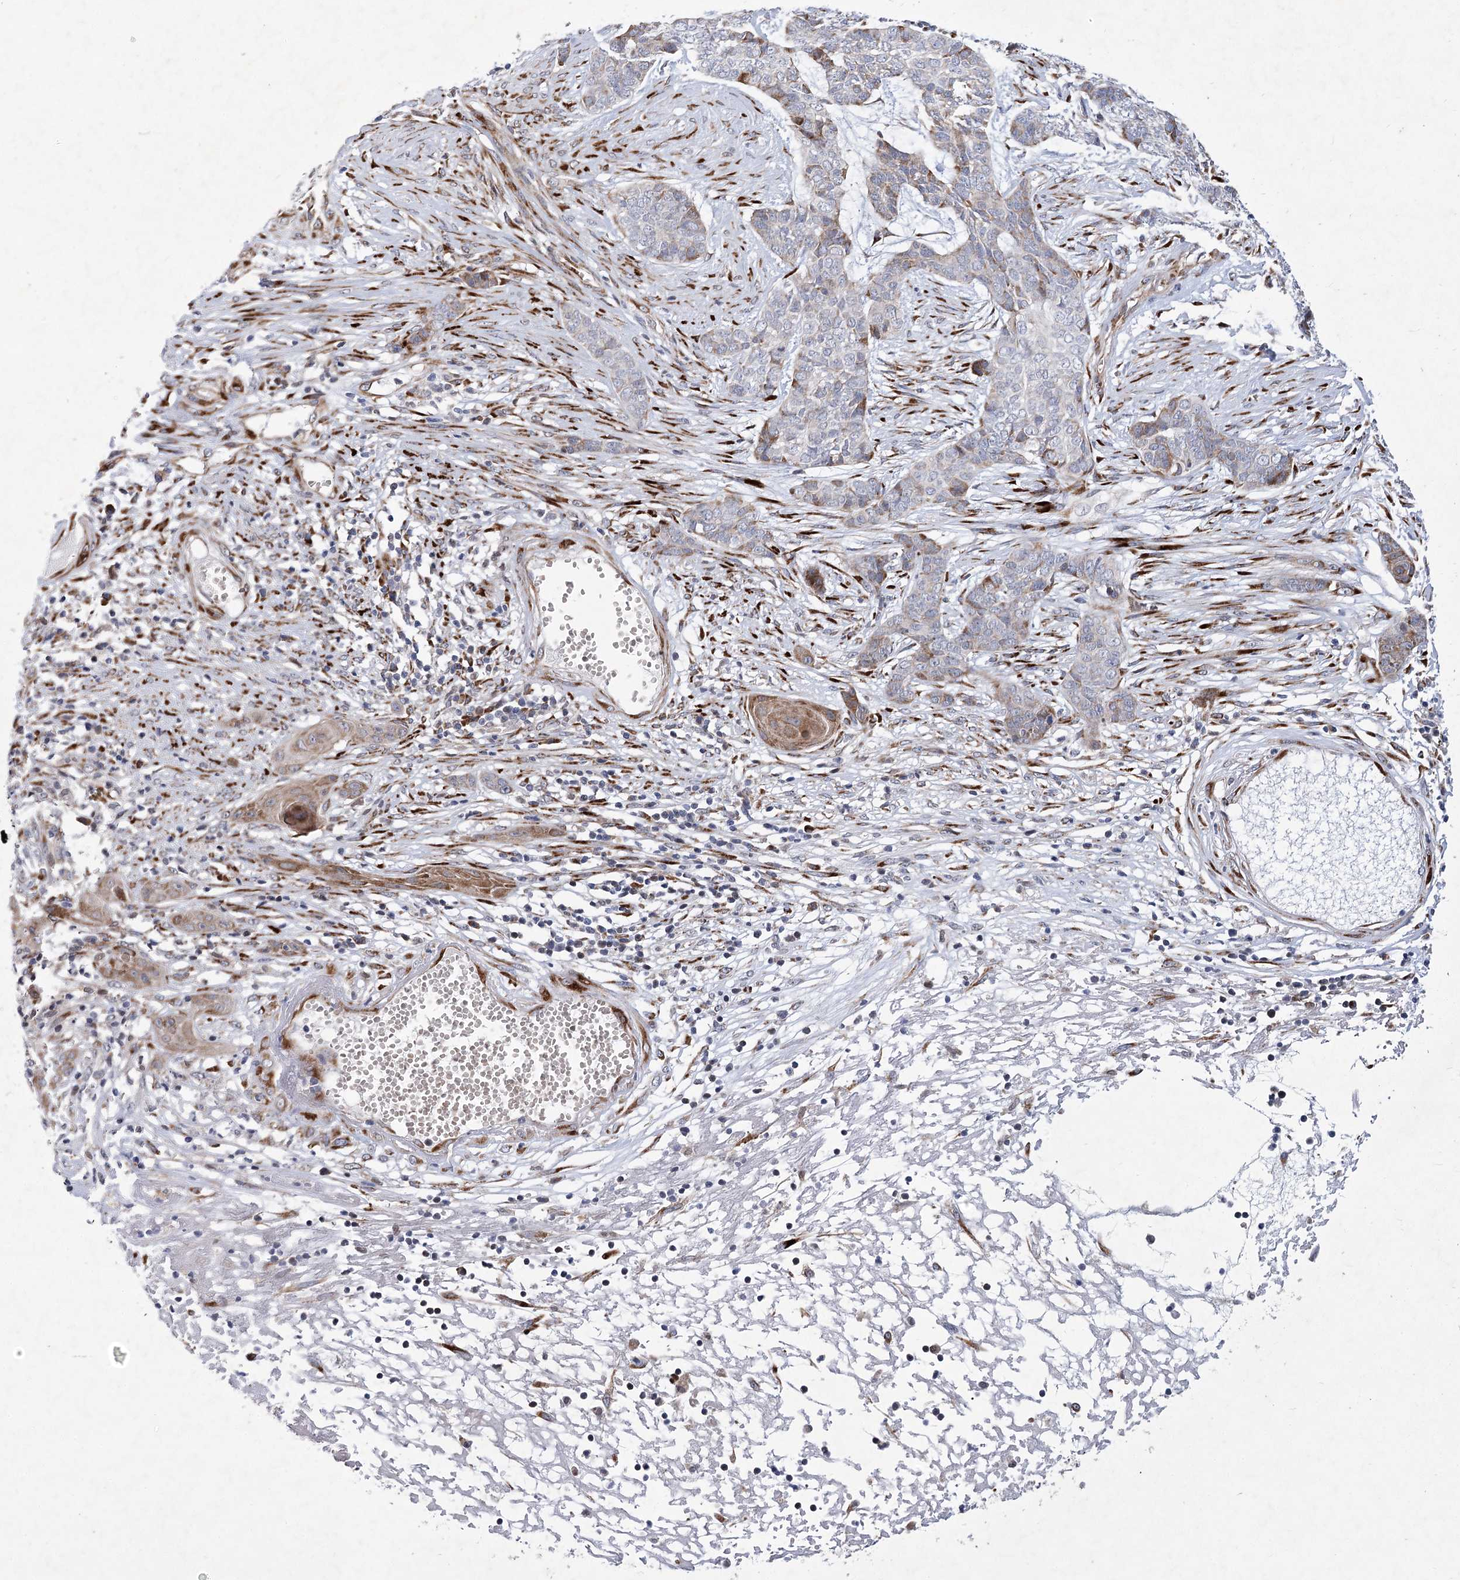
{"staining": {"intensity": "weak", "quantity": "<25%", "location": "cytoplasmic/membranous"}, "tissue": "skin cancer", "cell_type": "Tumor cells", "image_type": "cancer", "snomed": [{"axis": "morphology", "description": "Basal cell carcinoma"}, {"axis": "topography", "description": "Skin"}], "caption": "High magnification brightfield microscopy of basal cell carcinoma (skin) stained with DAB (brown) and counterstained with hematoxylin (blue): tumor cells show no significant staining.", "gene": "GCNT4", "patient": {"sex": "female", "age": 64}}